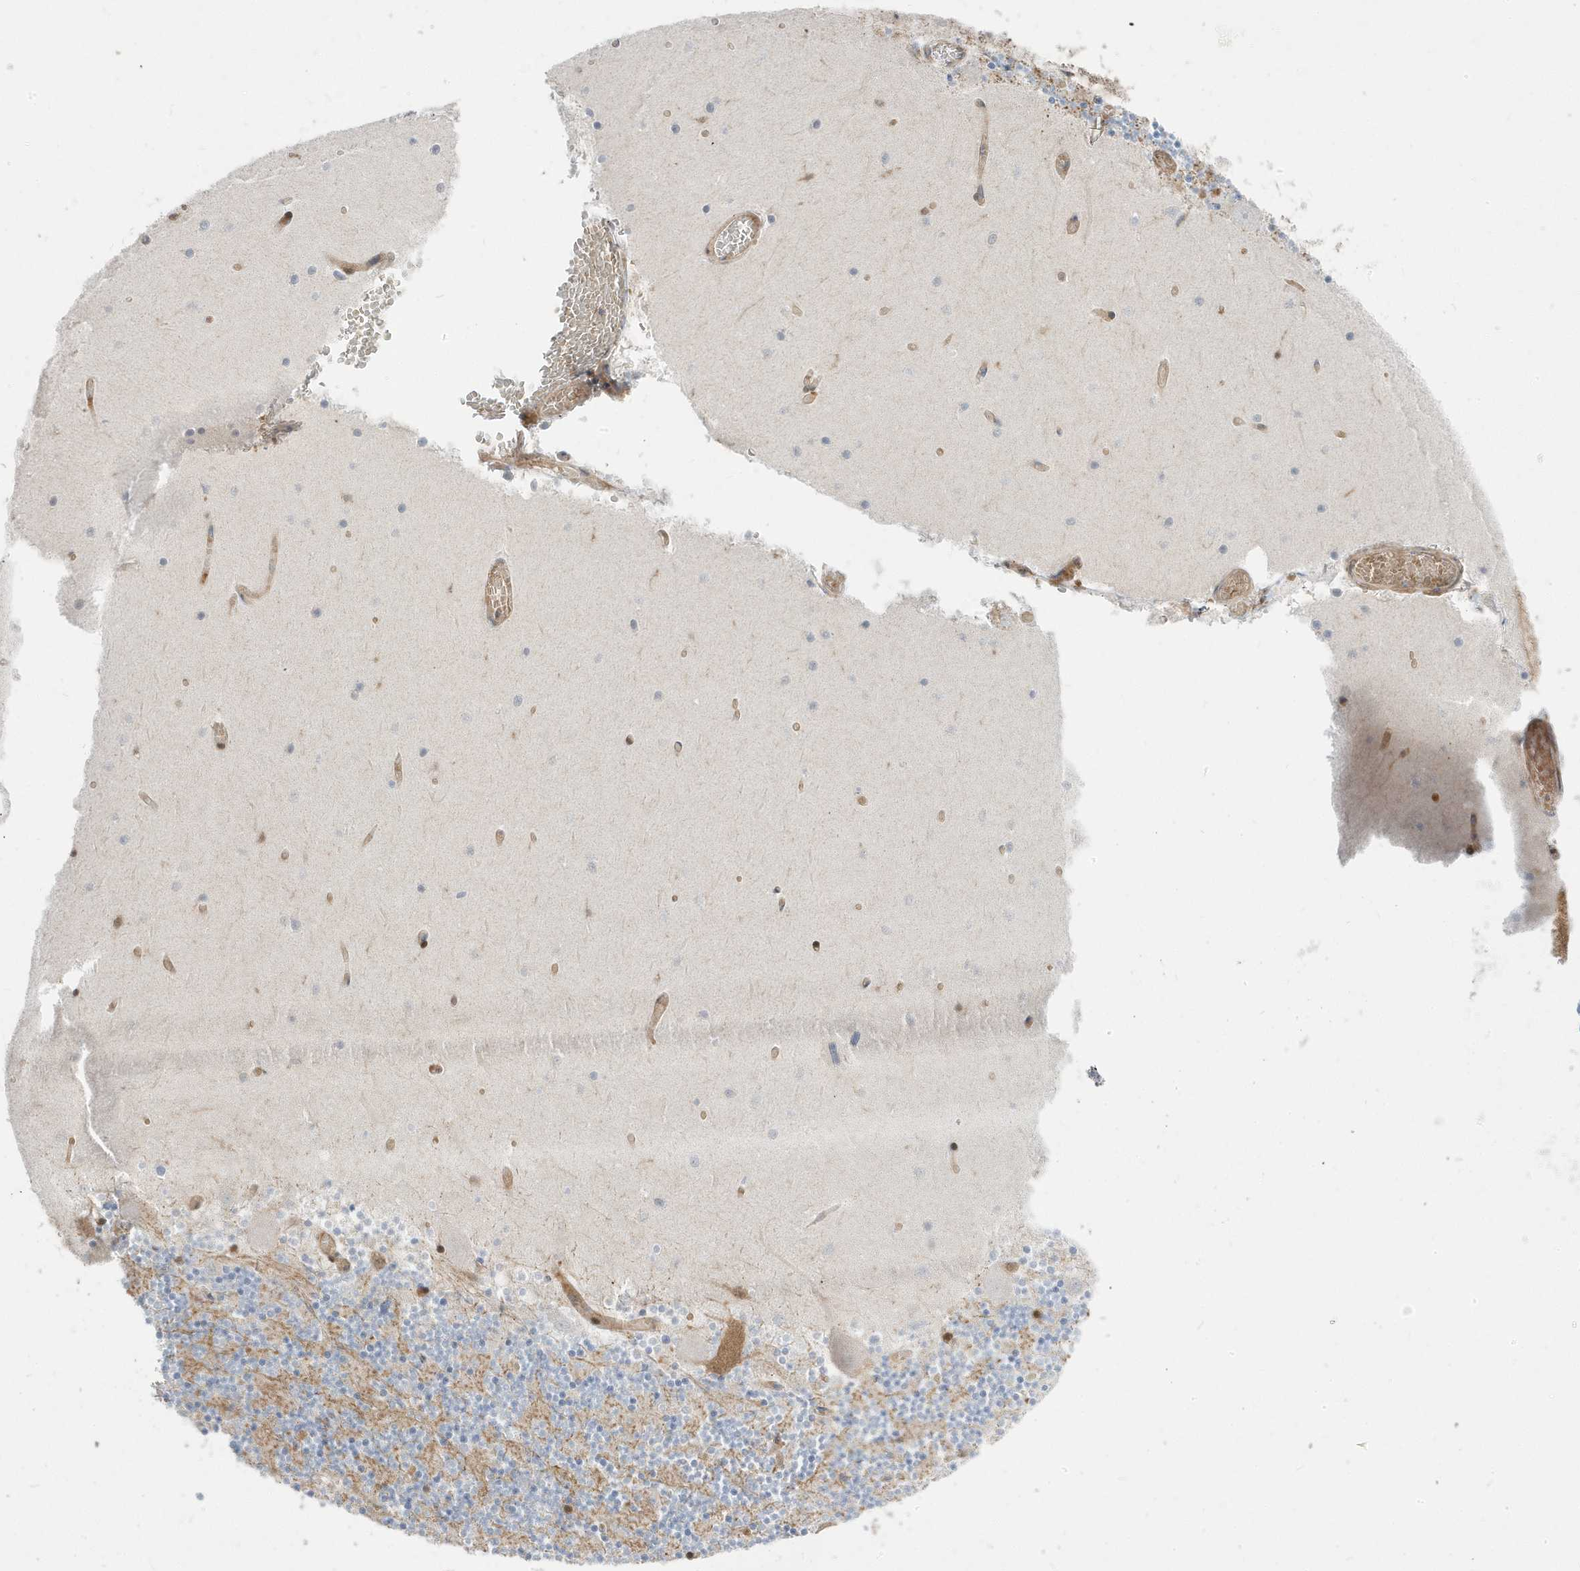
{"staining": {"intensity": "strong", "quantity": ">75%", "location": "cytoplasmic/membranous"}, "tissue": "cerebellum", "cell_type": "Cells in granular layer", "image_type": "normal", "snomed": [{"axis": "morphology", "description": "Normal tissue, NOS"}, {"axis": "topography", "description": "Cerebellum"}], "caption": "Cells in granular layer demonstrate strong cytoplasmic/membranous expression in approximately >75% of cells in unremarkable cerebellum. (Brightfield microscopy of DAB IHC at high magnification).", "gene": "STAM", "patient": {"sex": "female", "age": 28}}